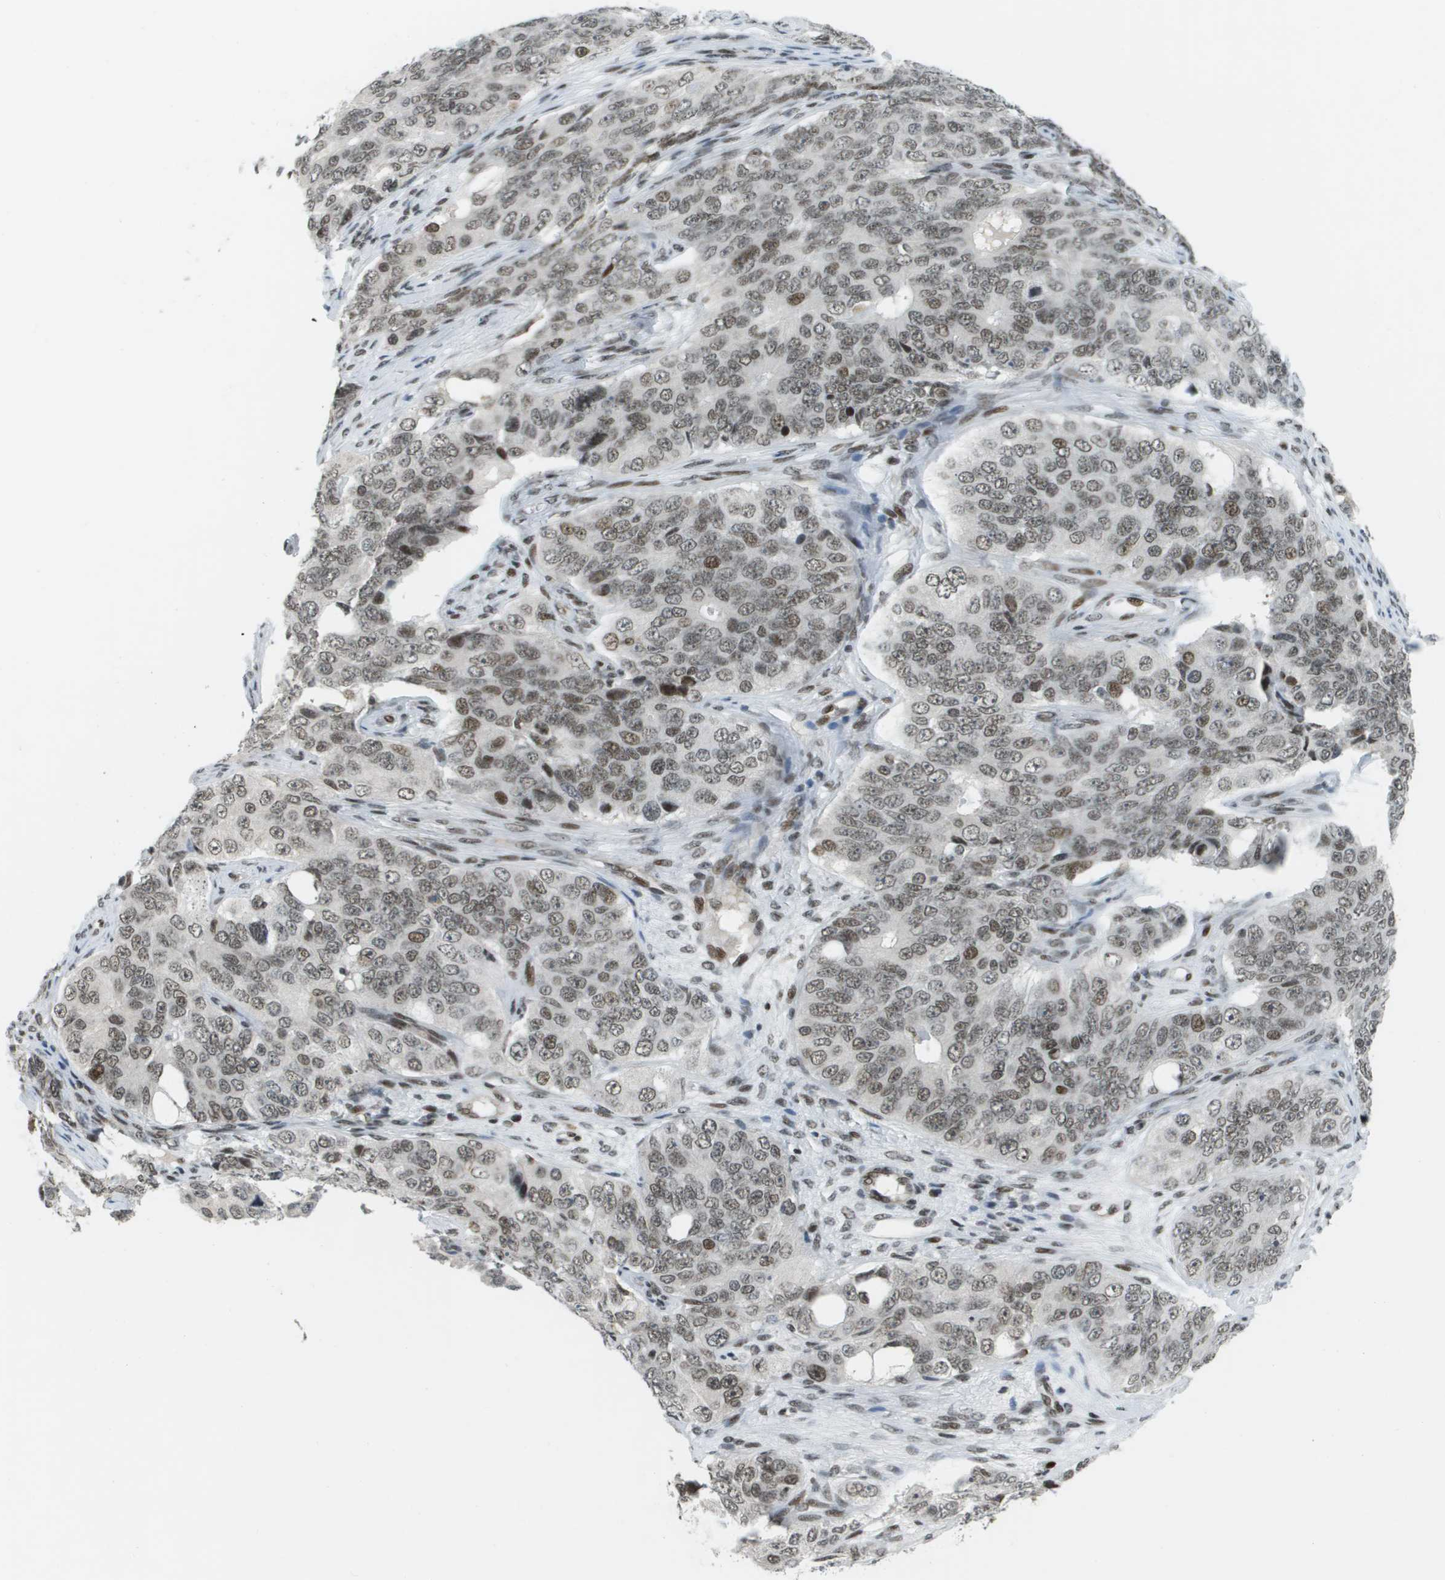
{"staining": {"intensity": "moderate", "quantity": "<25%", "location": "nuclear"}, "tissue": "ovarian cancer", "cell_type": "Tumor cells", "image_type": "cancer", "snomed": [{"axis": "morphology", "description": "Carcinoma, endometroid"}, {"axis": "topography", "description": "Ovary"}], "caption": "An IHC image of neoplastic tissue is shown. Protein staining in brown highlights moderate nuclear positivity in ovarian cancer within tumor cells.", "gene": "IRF7", "patient": {"sex": "female", "age": 51}}